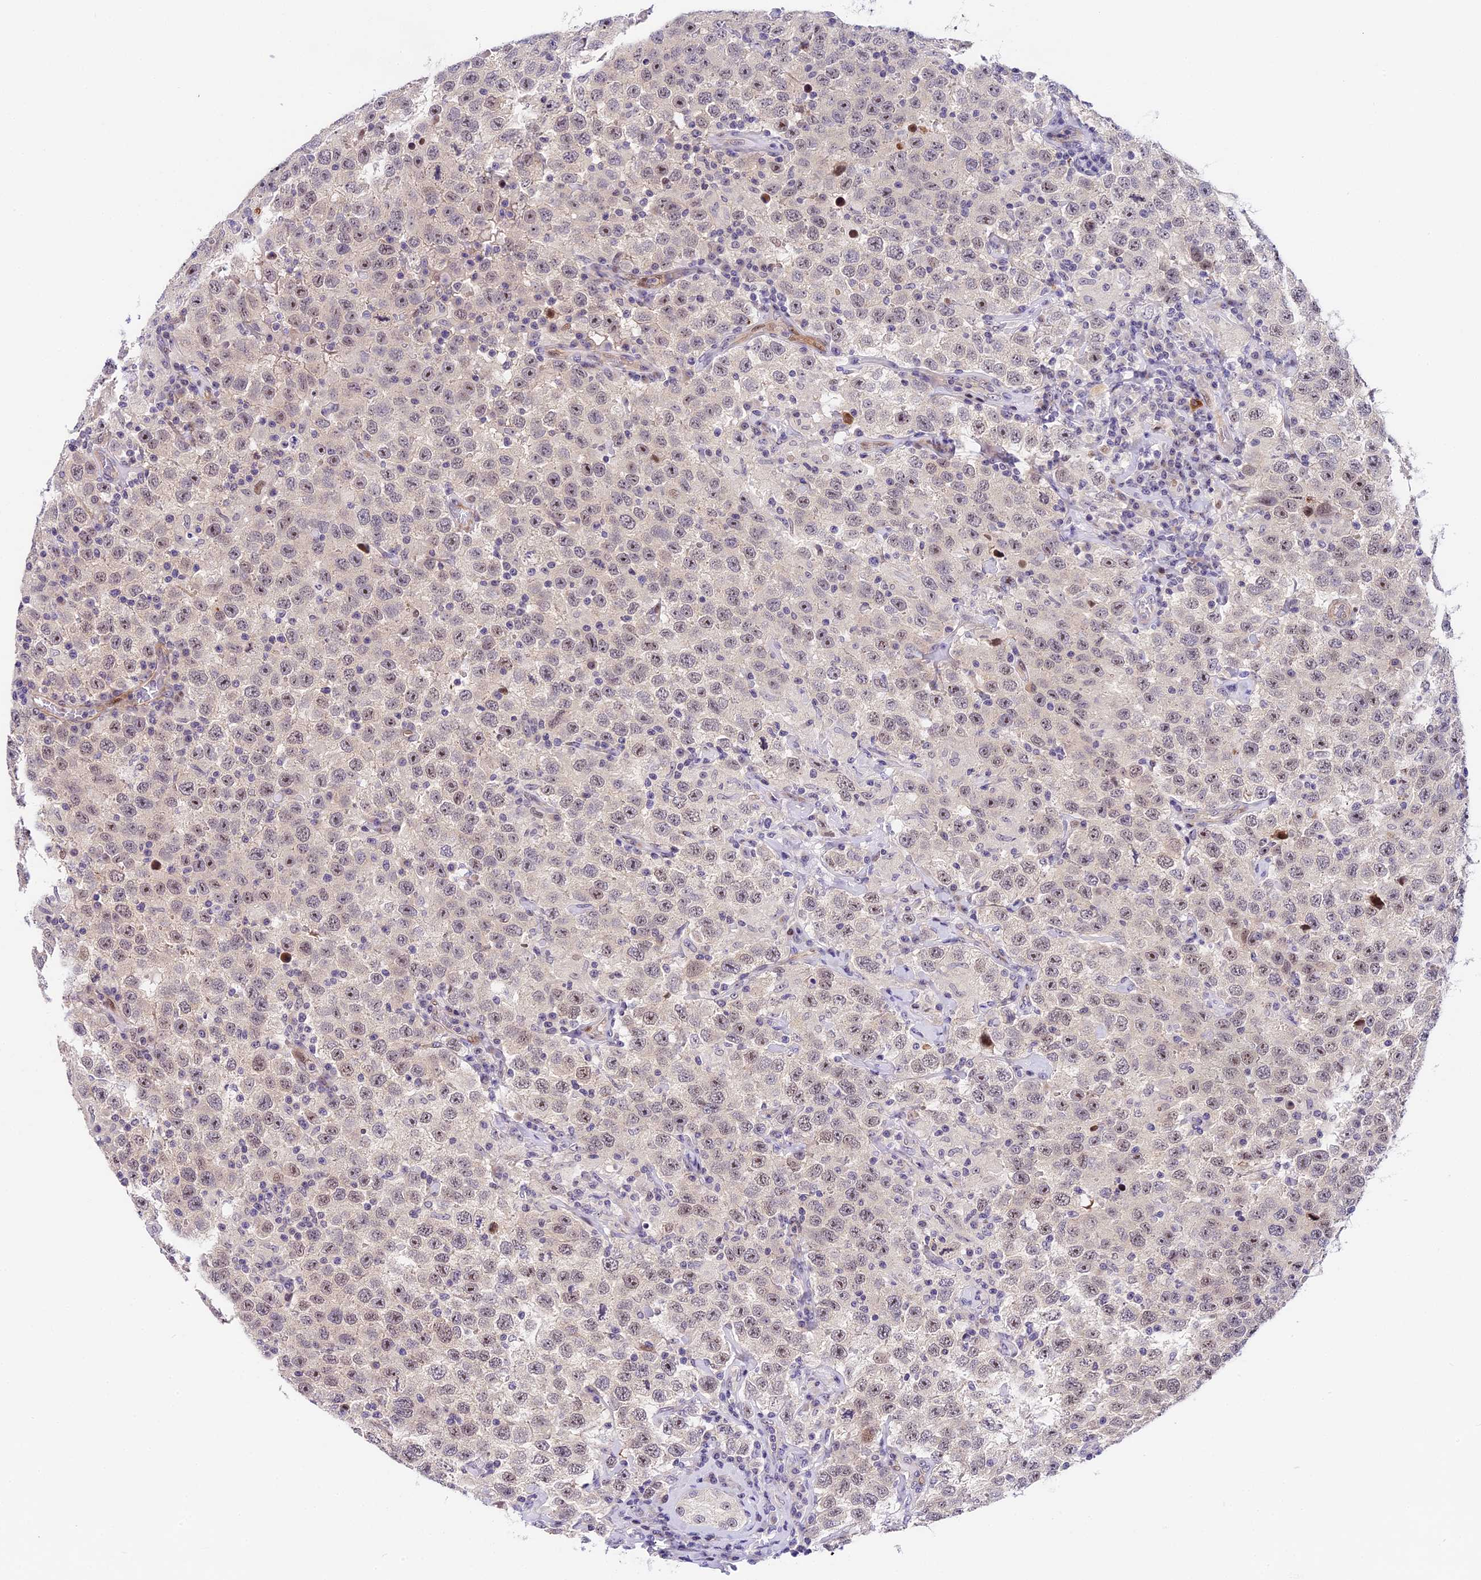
{"staining": {"intensity": "moderate", "quantity": "25%-75%", "location": "nuclear"}, "tissue": "testis cancer", "cell_type": "Tumor cells", "image_type": "cancer", "snomed": [{"axis": "morphology", "description": "Seminoma, NOS"}, {"axis": "topography", "description": "Testis"}], "caption": "This is an image of immunohistochemistry staining of testis seminoma, which shows moderate positivity in the nuclear of tumor cells.", "gene": "MIDN", "patient": {"sex": "male", "age": 41}}